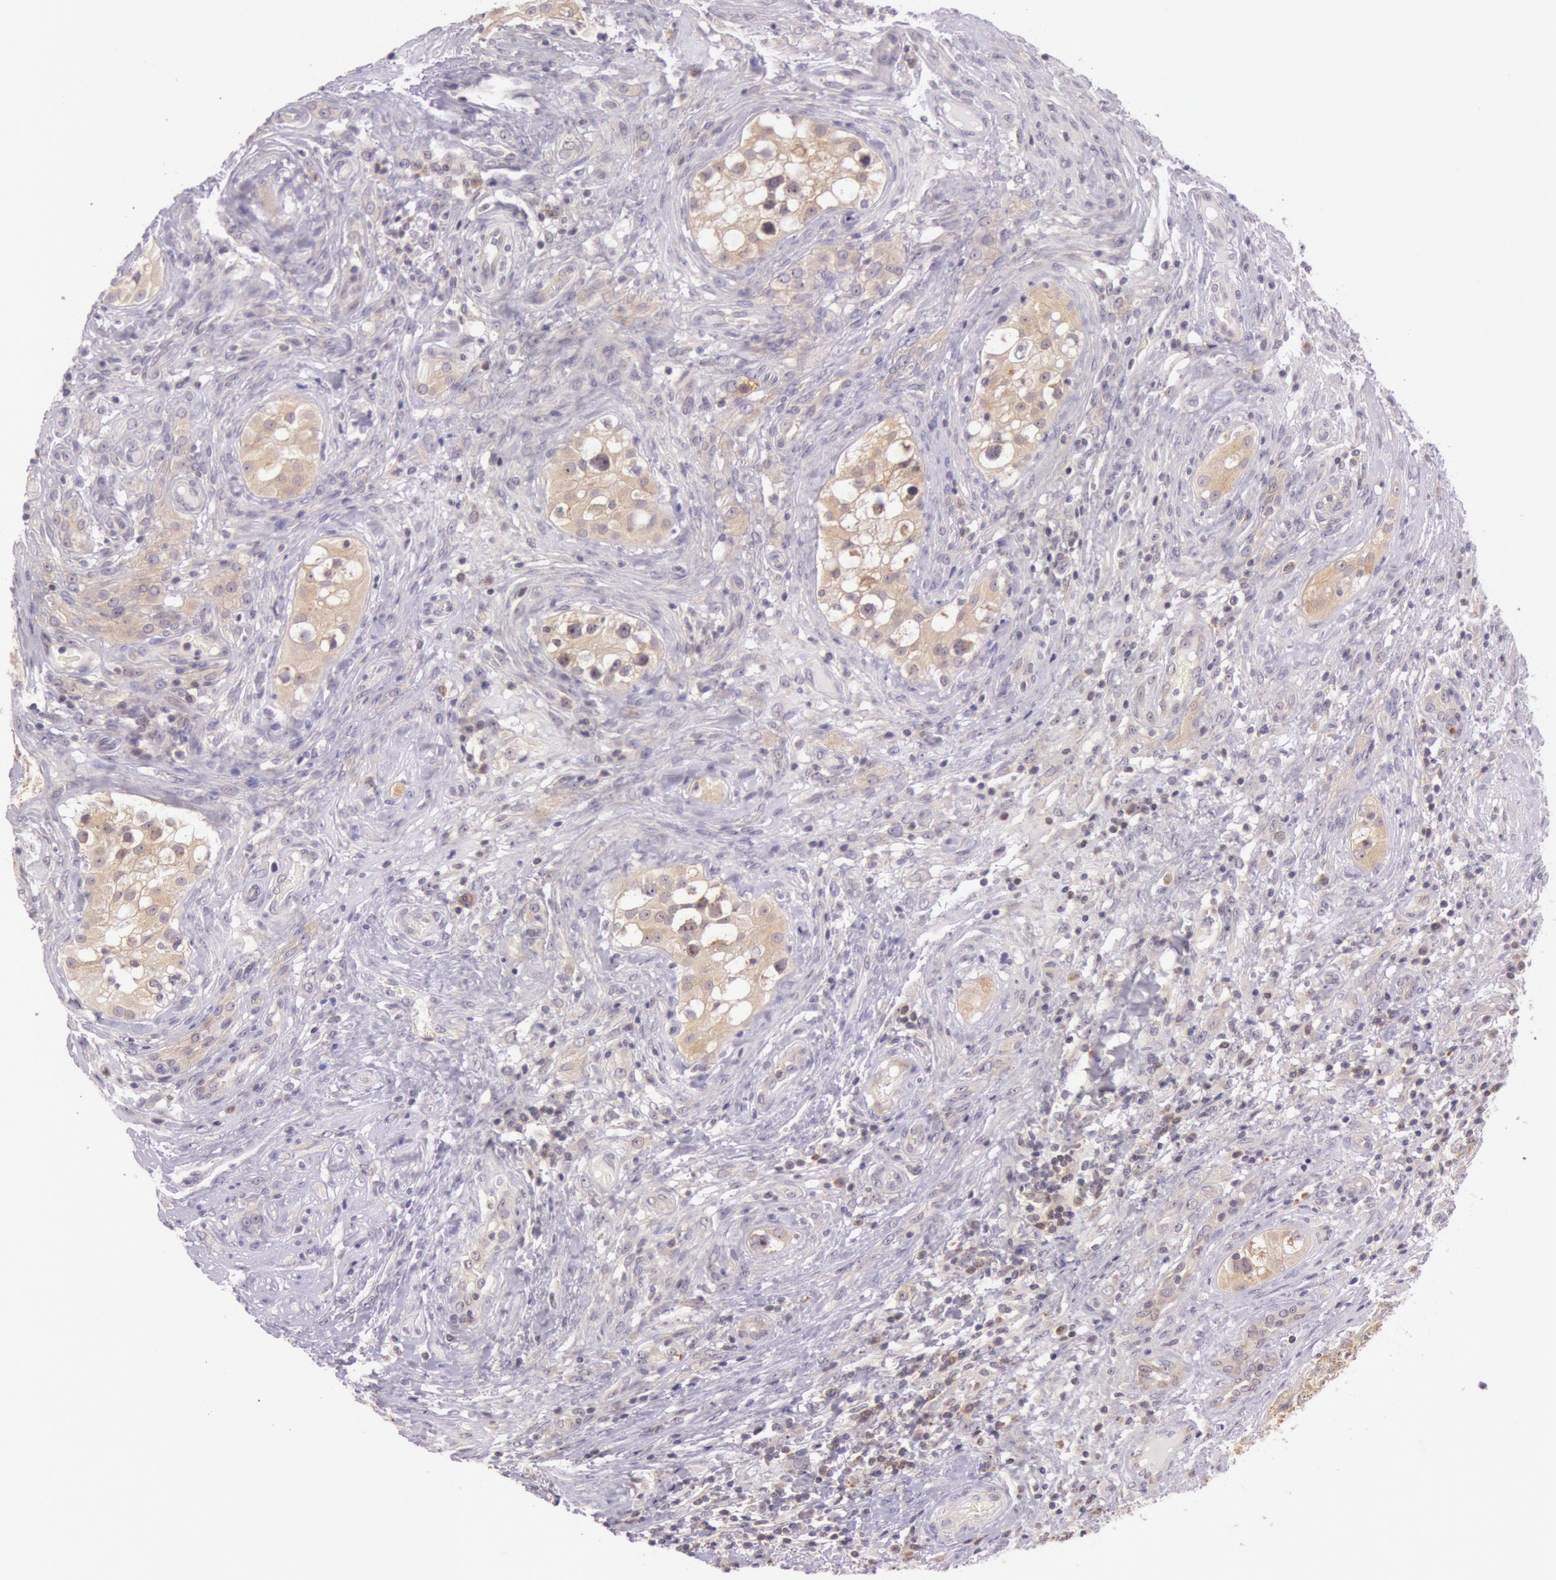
{"staining": {"intensity": "moderate", "quantity": ">75%", "location": "cytoplasmic/membranous,nuclear"}, "tissue": "testis cancer", "cell_type": "Tumor cells", "image_type": "cancer", "snomed": [{"axis": "morphology", "description": "Carcinoma, Embryonal, NOS"}, {"axis": "topography", "description": "Testis"}], "caption": "A brown stain labels moderate cytoplasmic/membranous and nuclear staining of a protein in testis cancer (embryonal carcinoma) tumor cells. (IHC, brightfield microscopy, high magnification).", "gene": "CDK16", "patient": {"sex": "male", "age": 31}}